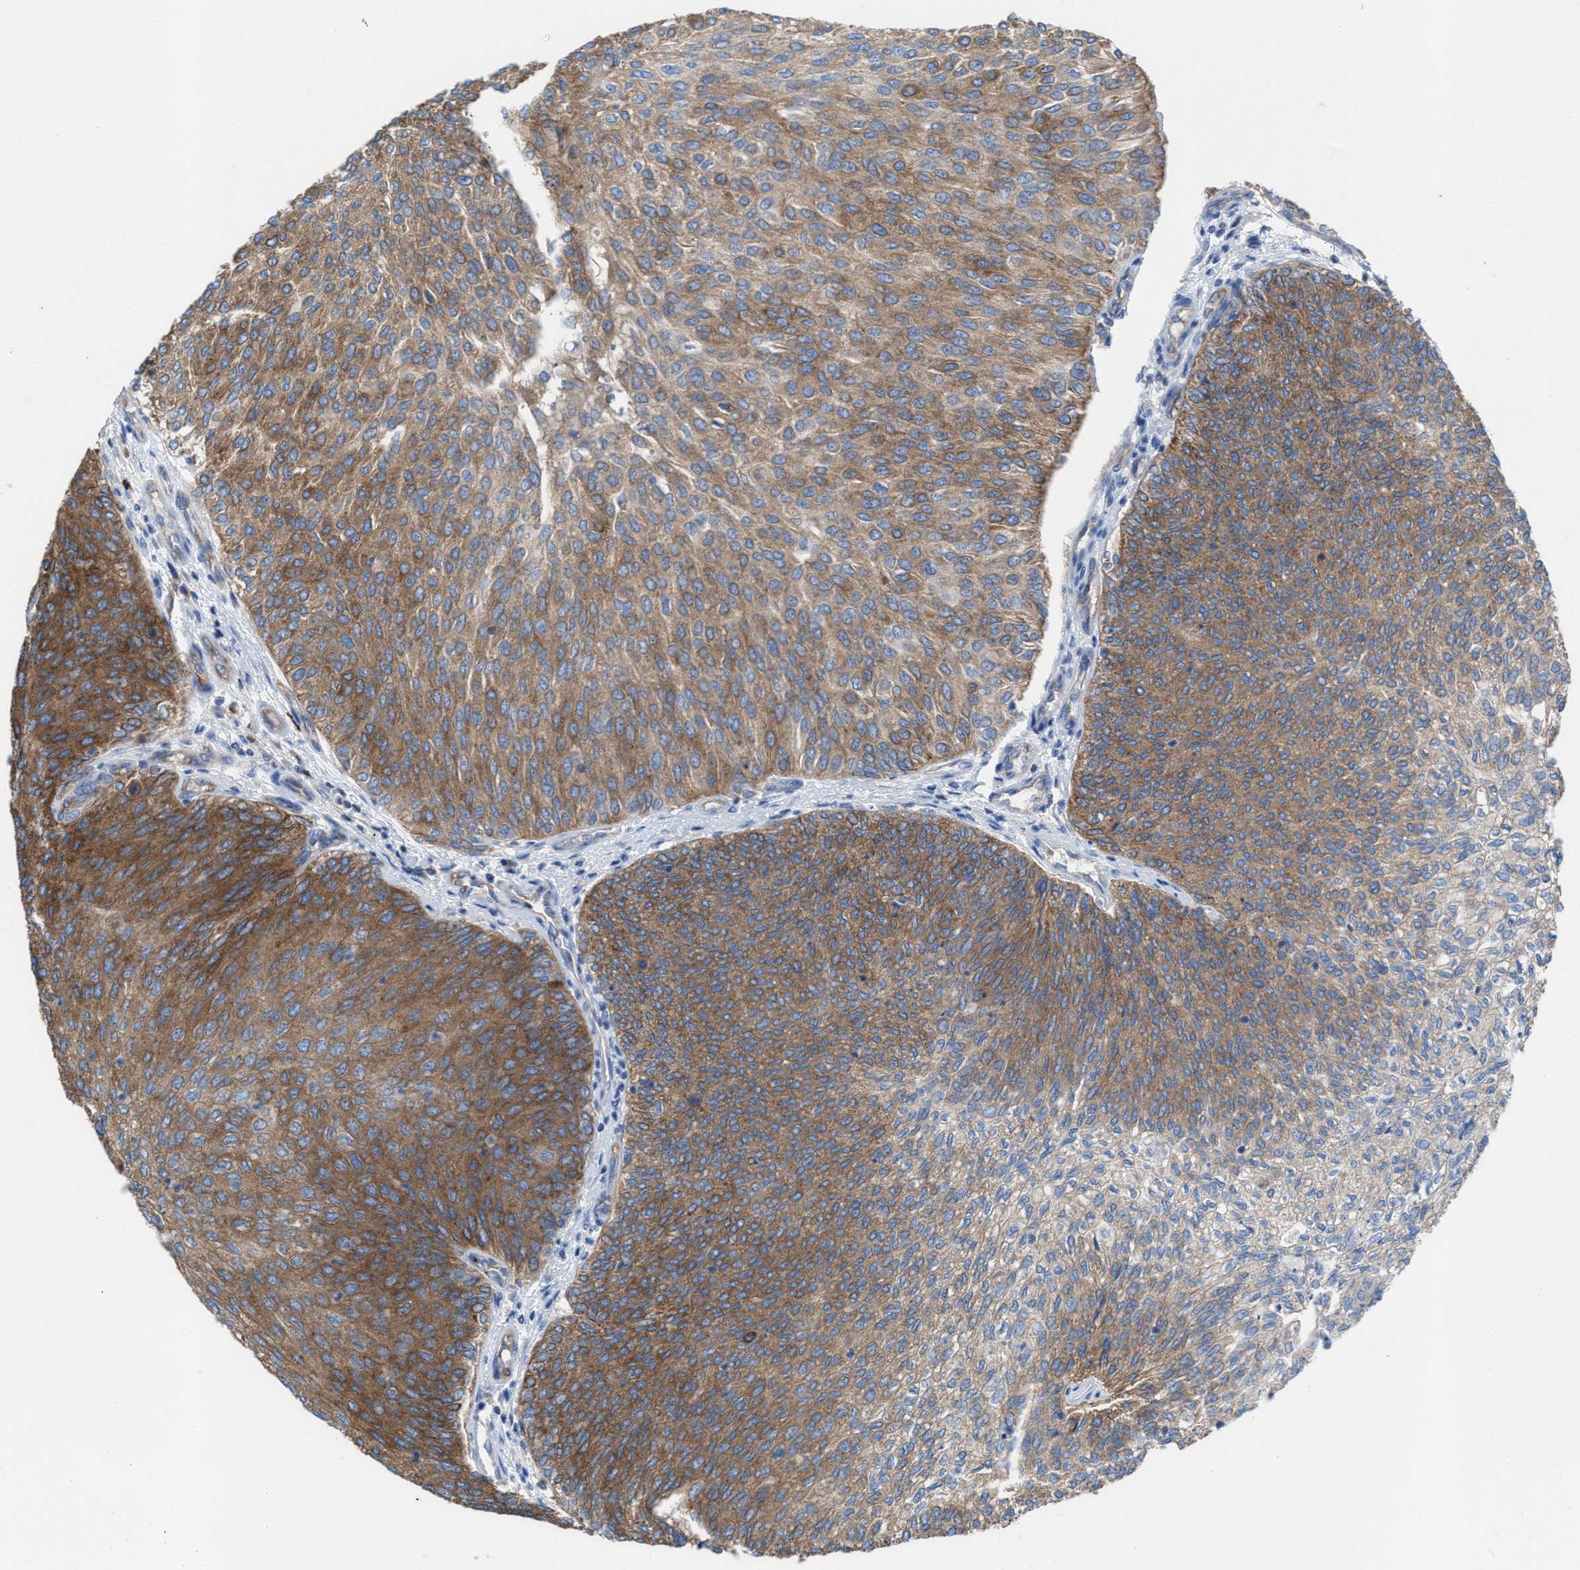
{"staining": {"intensity": "moderate", "quantity": ">75%", "location": "cytoplasmic/membranous"}, "tissue": "urothelial cancer", "cell_type": "Tumor cells", "image_type": "cancer", "snomed": [{"axis": "morphology", "description": "Urothelial carcinoma, Low grade"}, {"axis": "topography", "description": "Urinary bladder"}], "caption": "IHC of human urothelial carcinoma (low-grade) shows medium levels of moderate cytoplasmic/membranous staining in about >75% of tumor cells.", "gene": "NYAP1", "patient": {"sex": "female", "age": 79}}